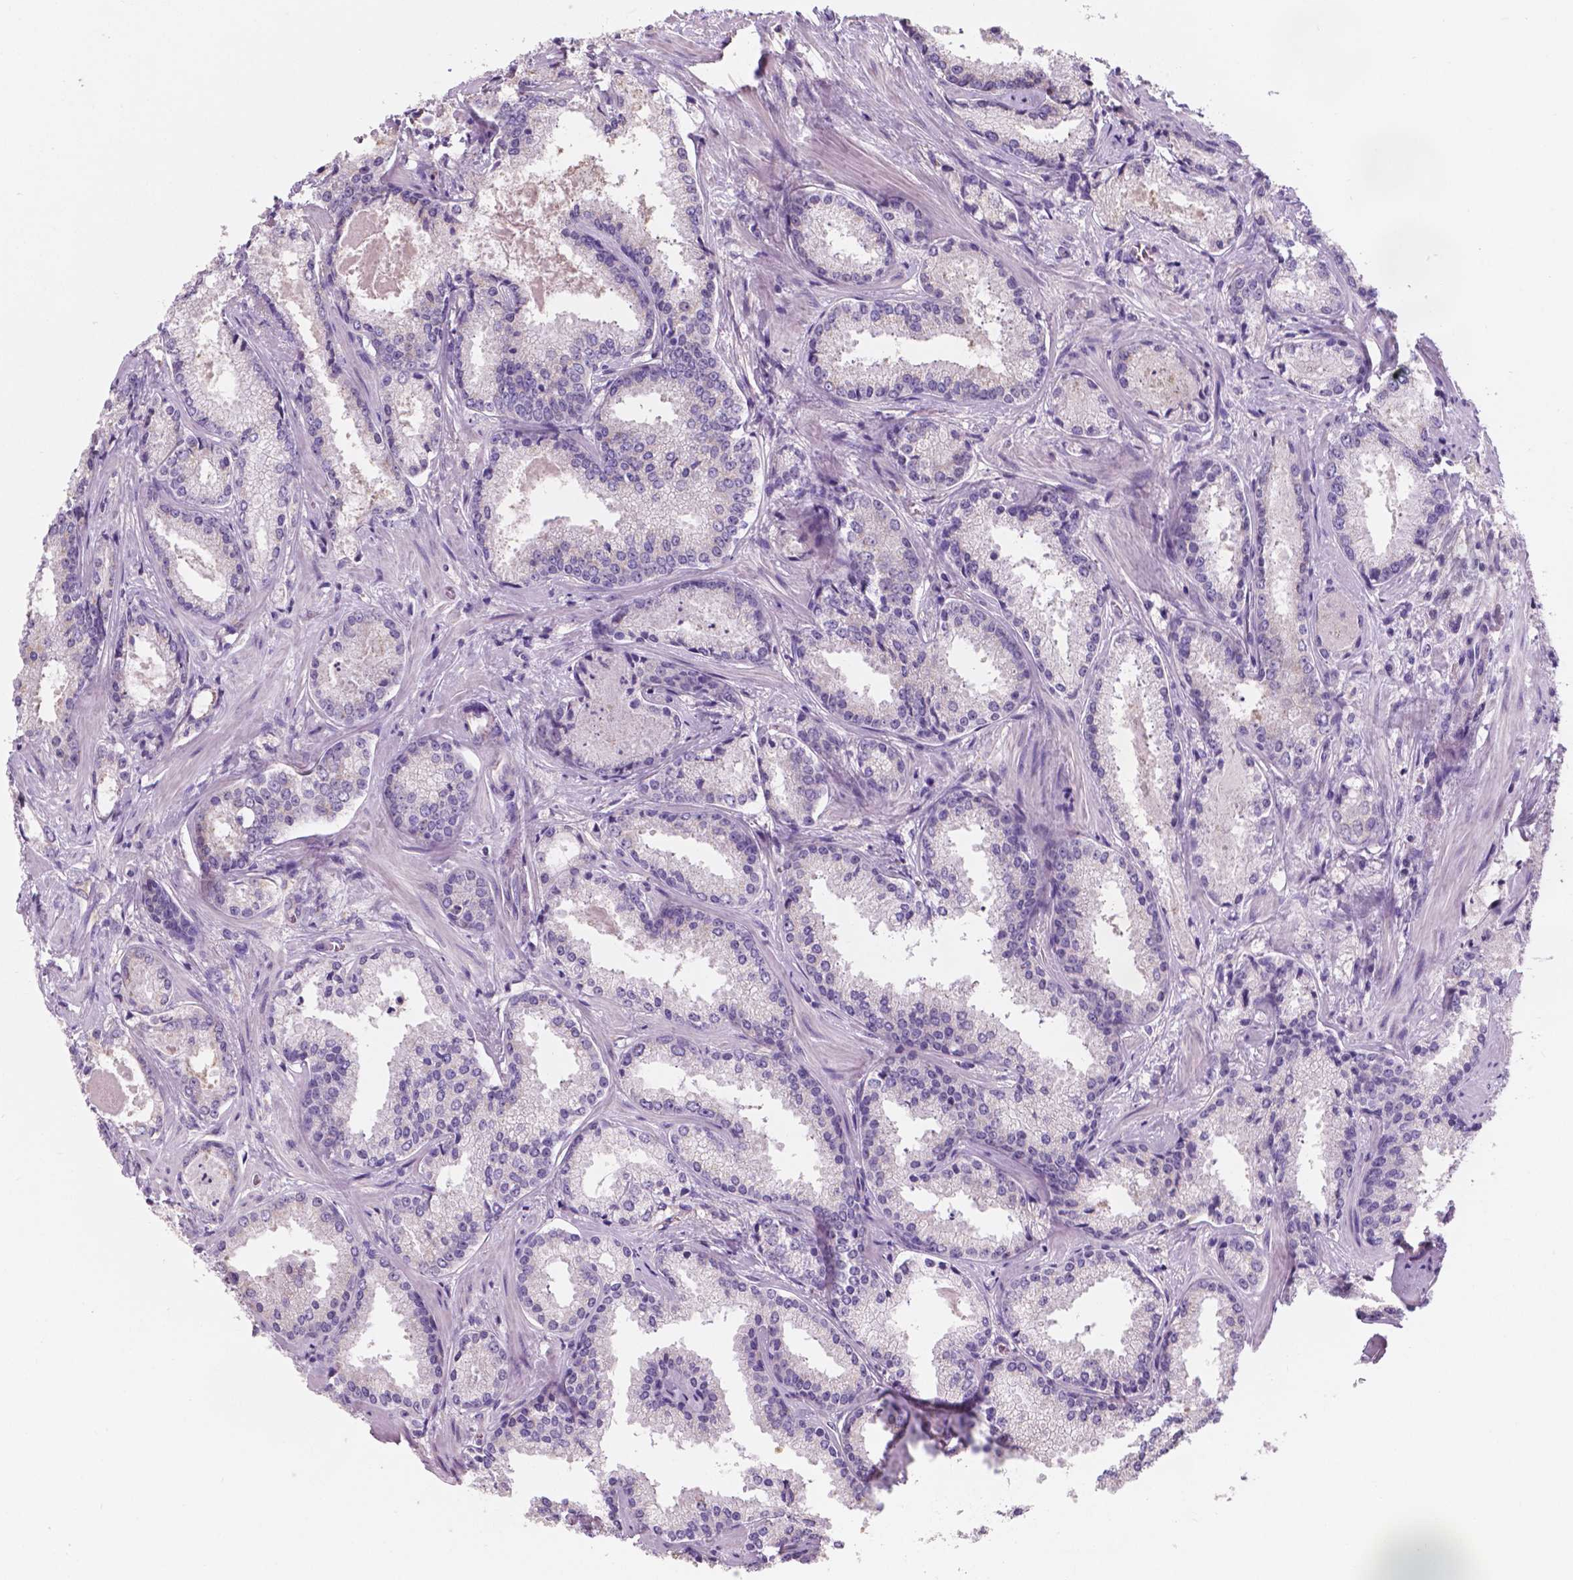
{"staining": {"intensity": "negative", "quantity": "none", "location": "none"}, "tissue": "prostate cancer", "cell_type": "Tumor cells", "image_type": "cancer", "snomed": [{"axis": "morphology", "description": "Adenocarcinoma, Low grade"}, {"axis": "topography", "description": "Prostate"}], "caption": "Immunohistochemistry image of neoplastic tissue: prostate cancer stained with DAB (3,3'-diaminobenzidine) exhibits no significant protein expression in tumor cells. (Immunohistochemistry, brightfield microscopy, high magnification).", "gene": "SBSN", "patient": {"sex": "male", "age": 56}}